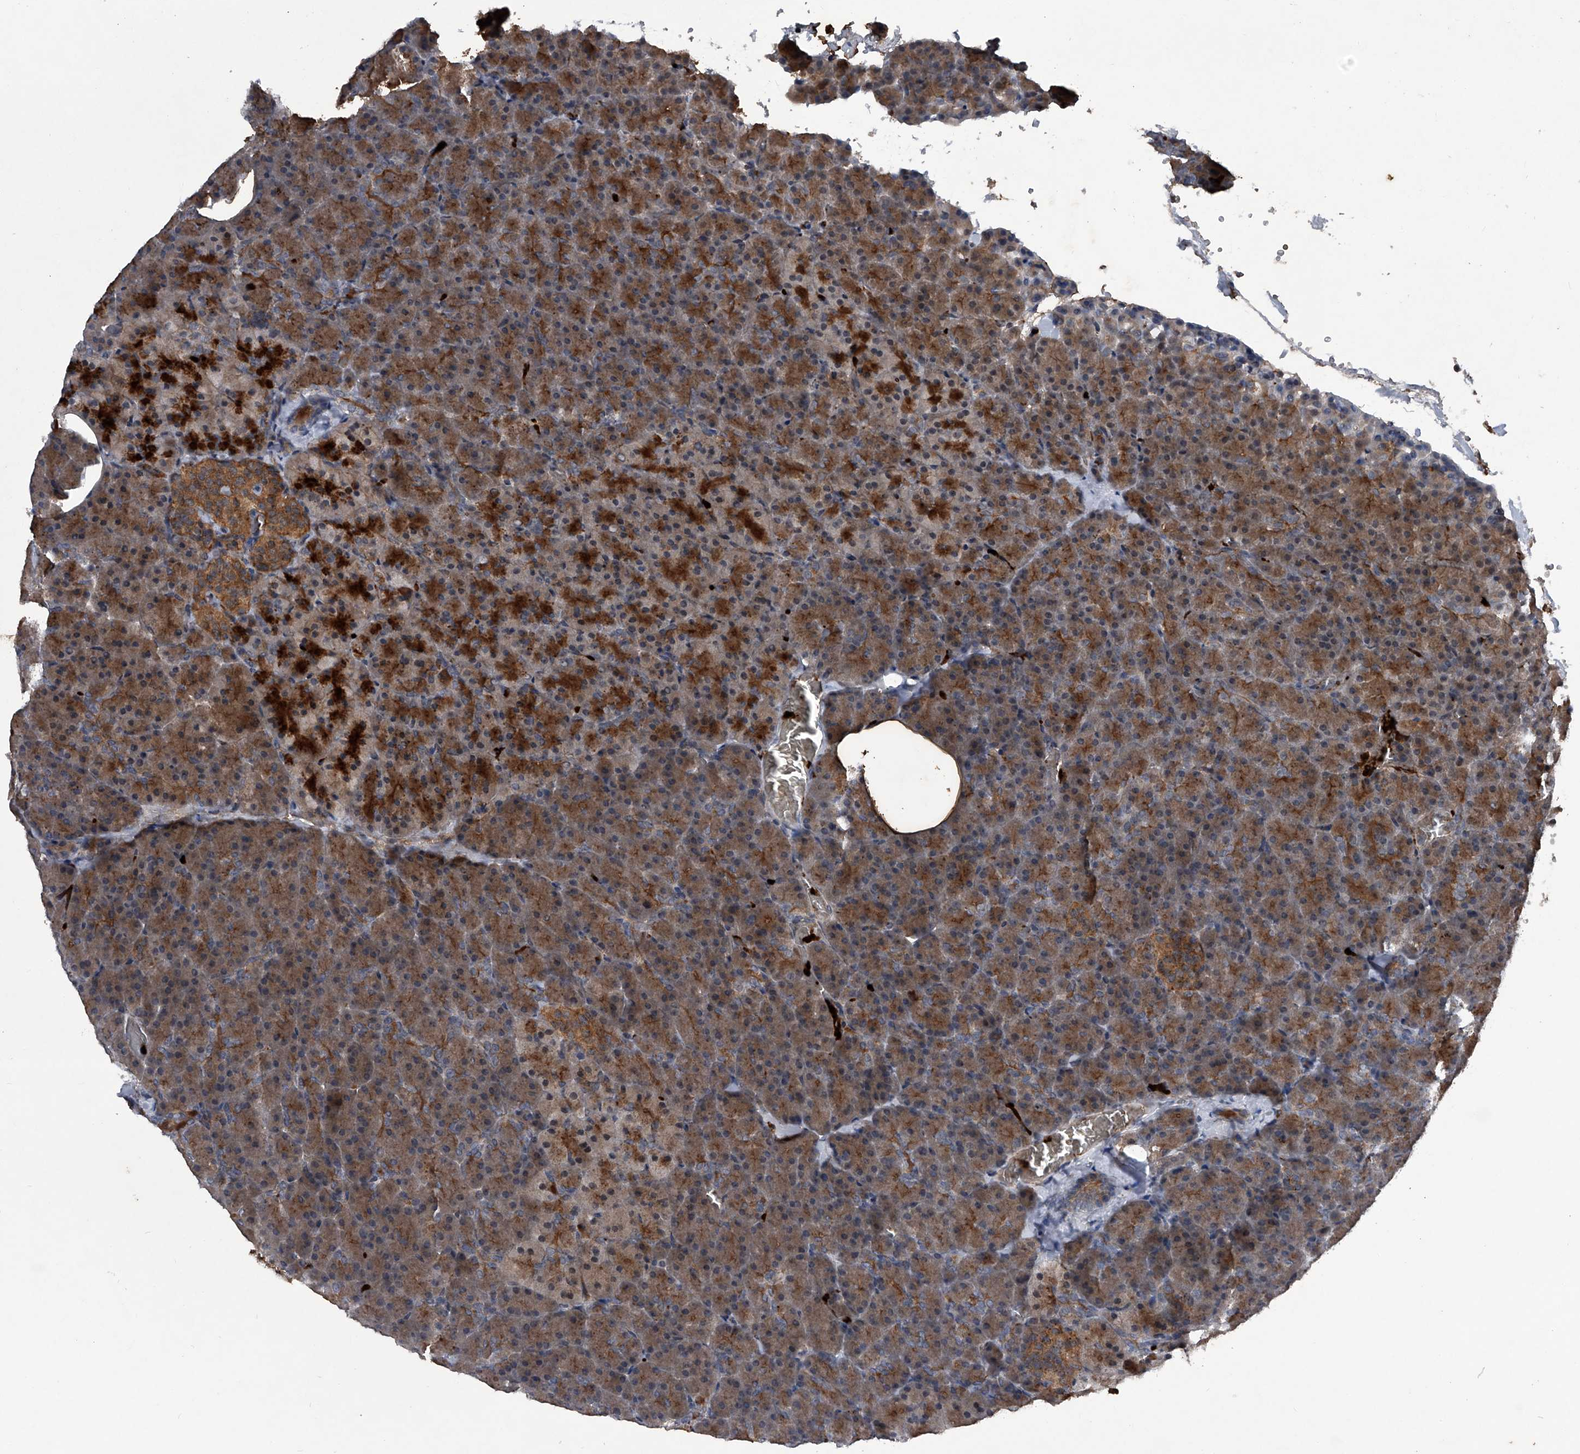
{"staining": {"intensity": "strong", "quantity": ">75%", "location": "cytoplasmic/membranous"}, "tissue": "pancreas", "cell_type": "Exocrine glandular cells", "image_type": "normal", "snomed": [{"axis": "morphology", "description": "Normal tissue, NOS"}, {"axis": "morphology", "description": "Carcinoid, malignant, NOS"}, {"axis": "topography", "description": "Pancreas"}], "caption": "Immunohistochemical staining of unremarkable pancreas shows high levels of strong cytoplasmic/membranous positivity in approximately >75% of exocrine glandular cells. The protein of interest is stained brown, and the nuclei are stained in blue (DAB (3,3'-diaminobenzidine) IHC with brightfield microscopy, high magnification).", "gene": "MAPKAP1", "patient": {"sex": "female", "age": 35}}